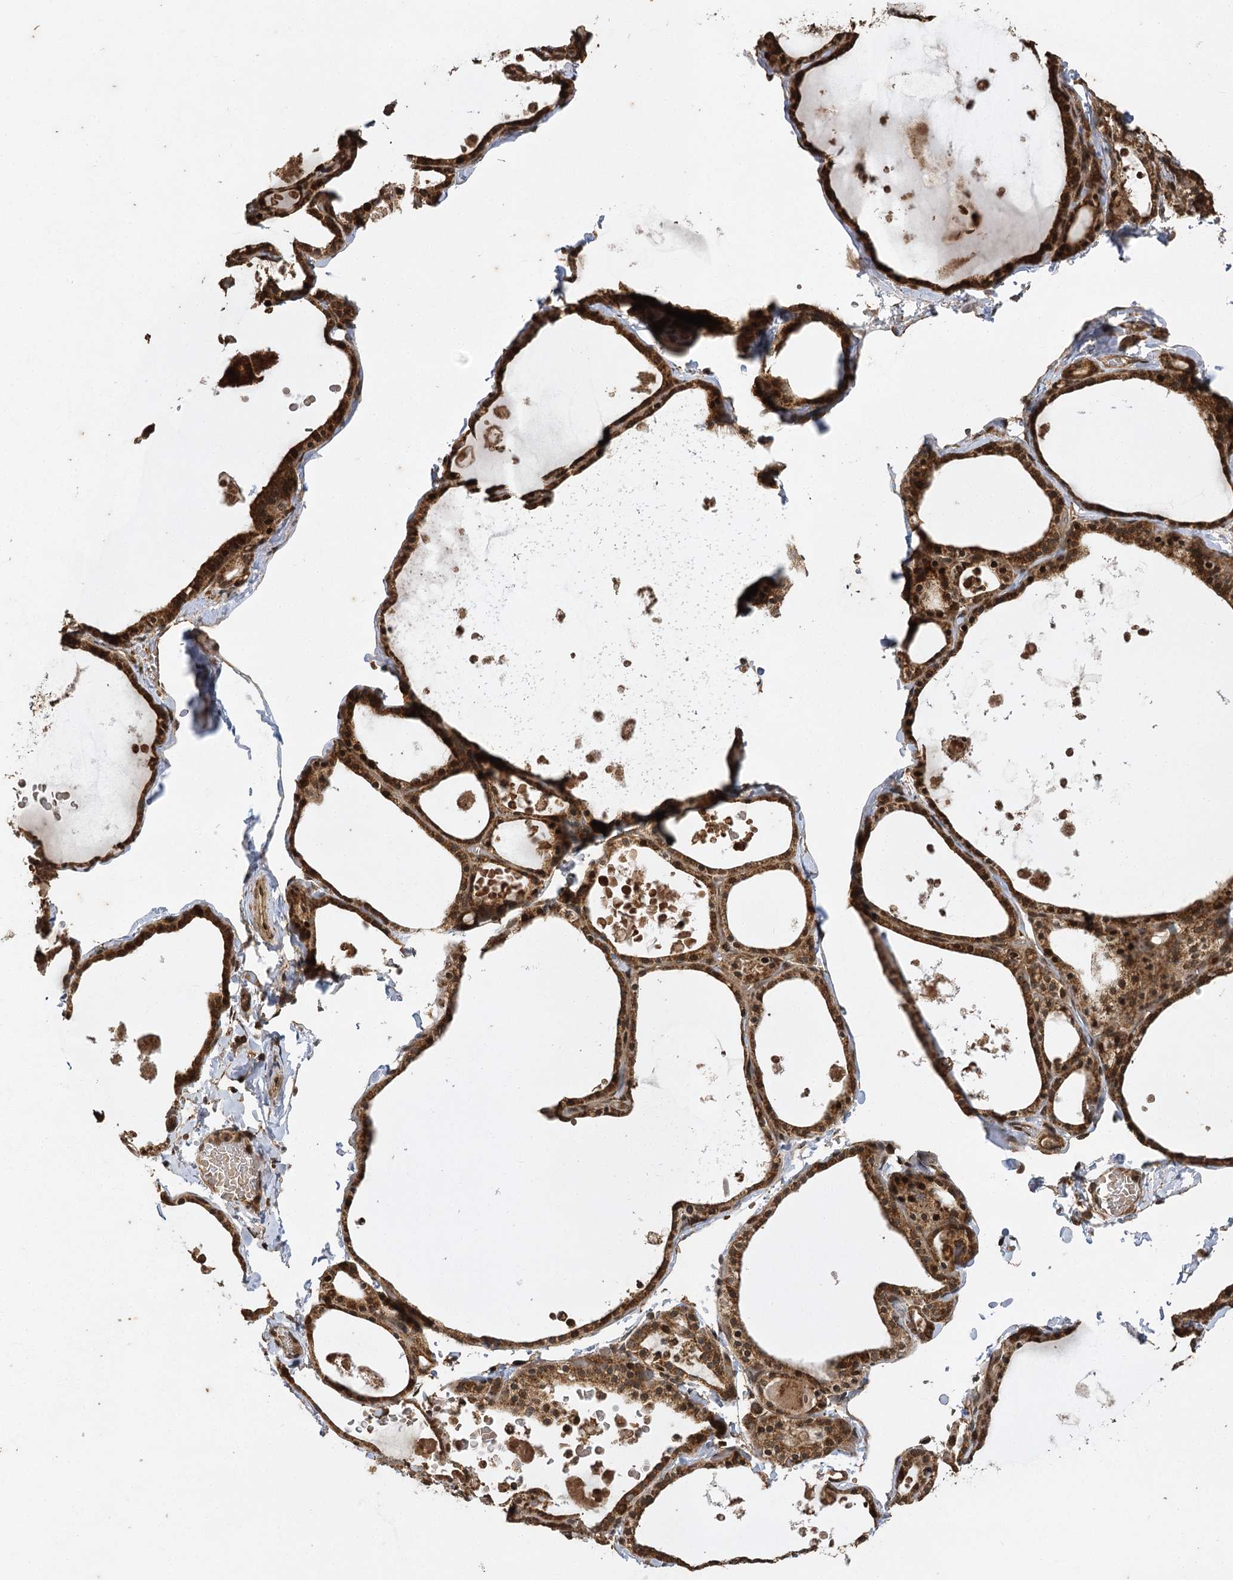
{"staining": {"intensity": "strong", "quantity": ">75%", "location": "cytoplasmic/membranous,nuclear"}, "tissue": "thyroid gland", "cell_type": "Glandular cells", "image_type": "normal", "snomed": [{"axis": "morphology", "description": "Normal tissue, NOS"}, {"axis": "topography", "description": "Thyroid gland"}], "caption": "Thyroid gland stained with immunohistochemistry shows strong cytoplasmic/membranous,nuclear staining in about >75% of glandular cells. (Brightfield microscopy of DAB IHC at high magnification).", "gene": "IL11RA", "patient": {"sex": "male", "age": 56}}